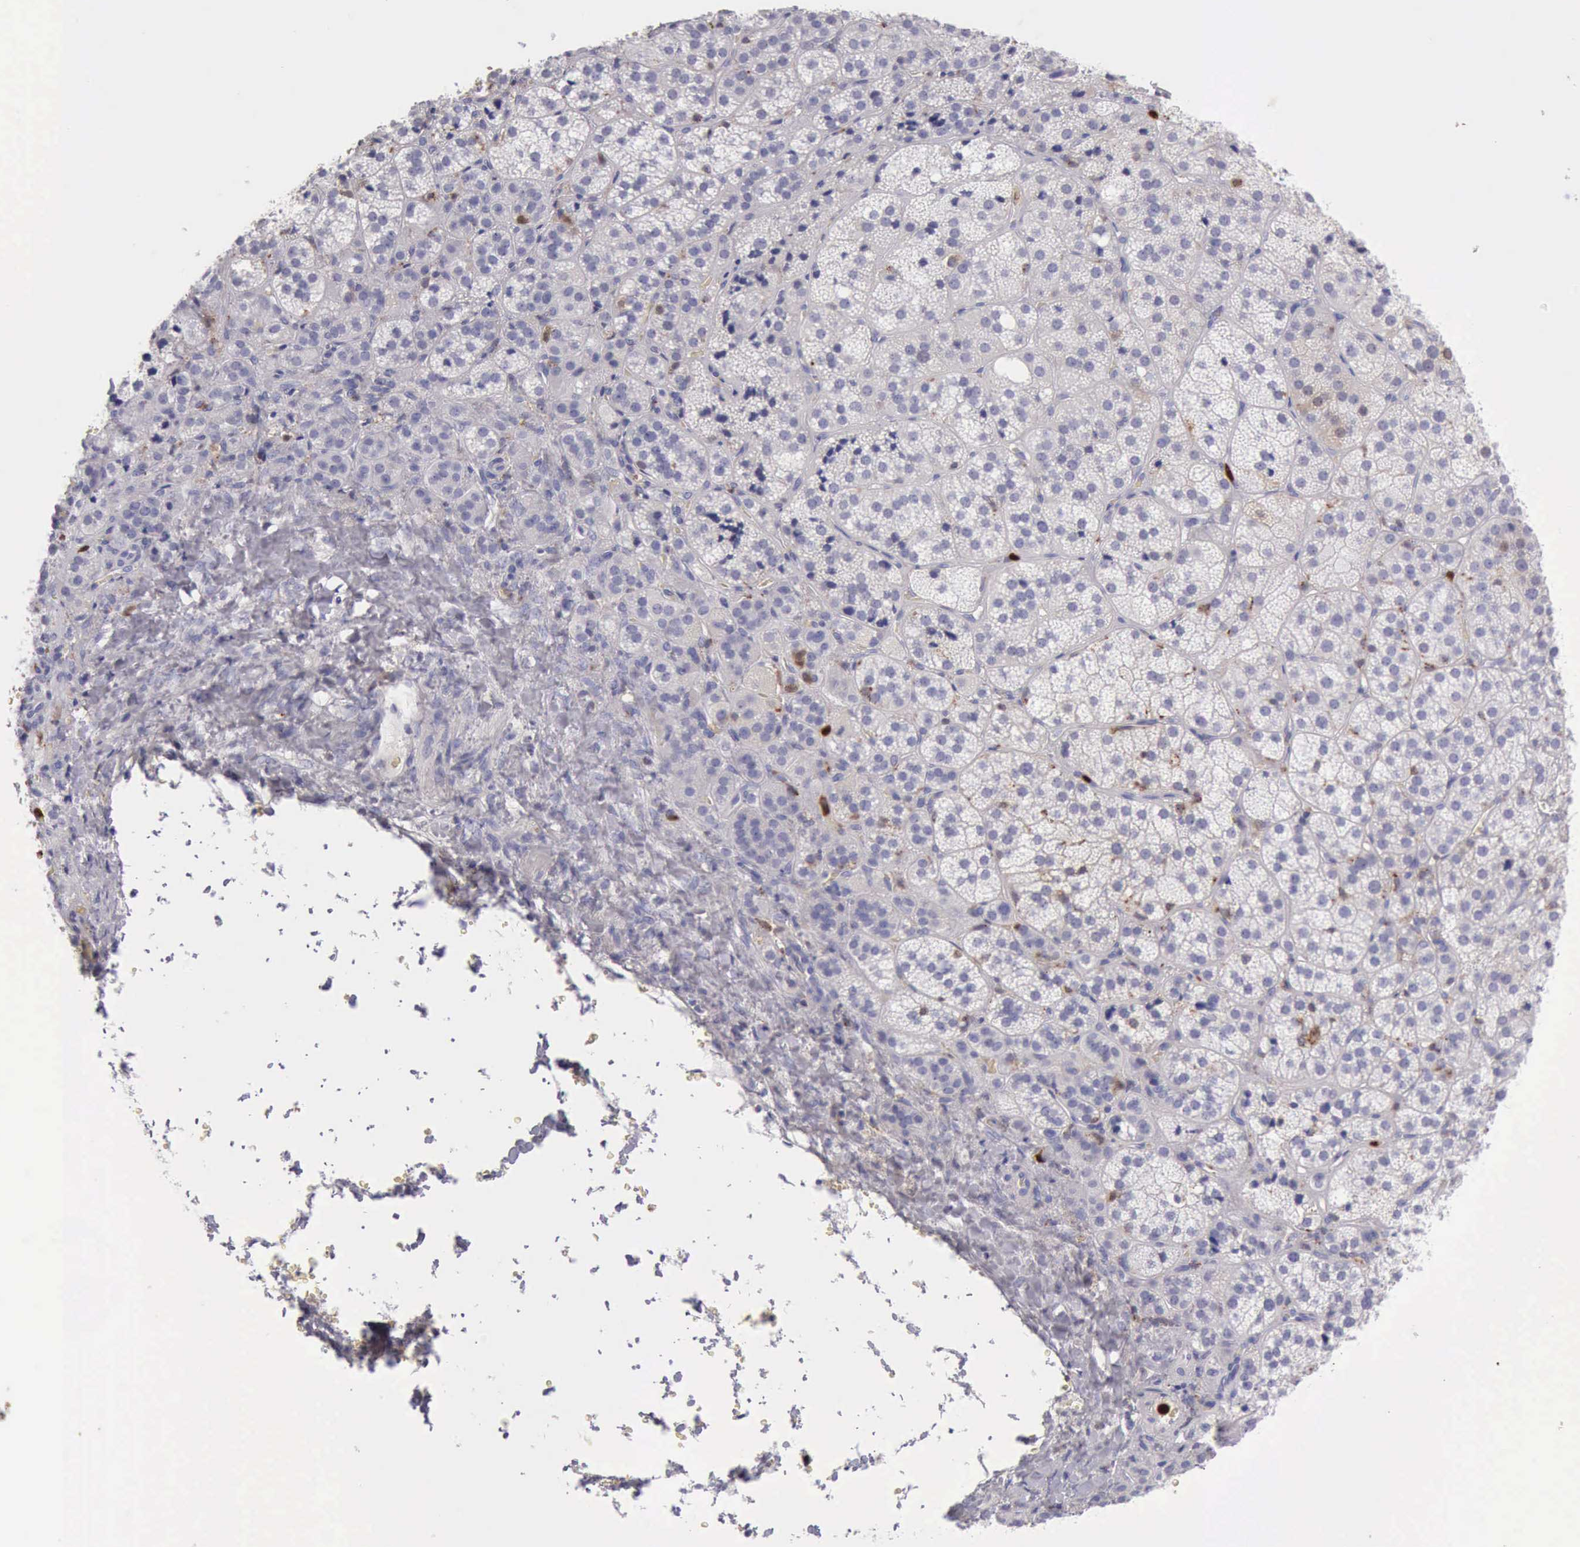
{"staining": {"intensity": "strong", "quantity": "25%-75%", "location": "cytoplasmic/membranous,nuclear"}, "tissue": "adrenal gland", "cell_type": "Glandular cells", "image_type": "normal", "snomed": [{"axis": "morphology", "description": "Normal tissue, NOS"}, {"axis": "topography", "description": "Adrenal gland"}], "caption": "Protein expression analysis of benign human adrenal gland reveals strong cytoplasmic/membranous,nuclear staining in approximately 25%-75% of glandular cells.", "gene": "CSTA", "patient": {"sex": "female", "age": 71}}